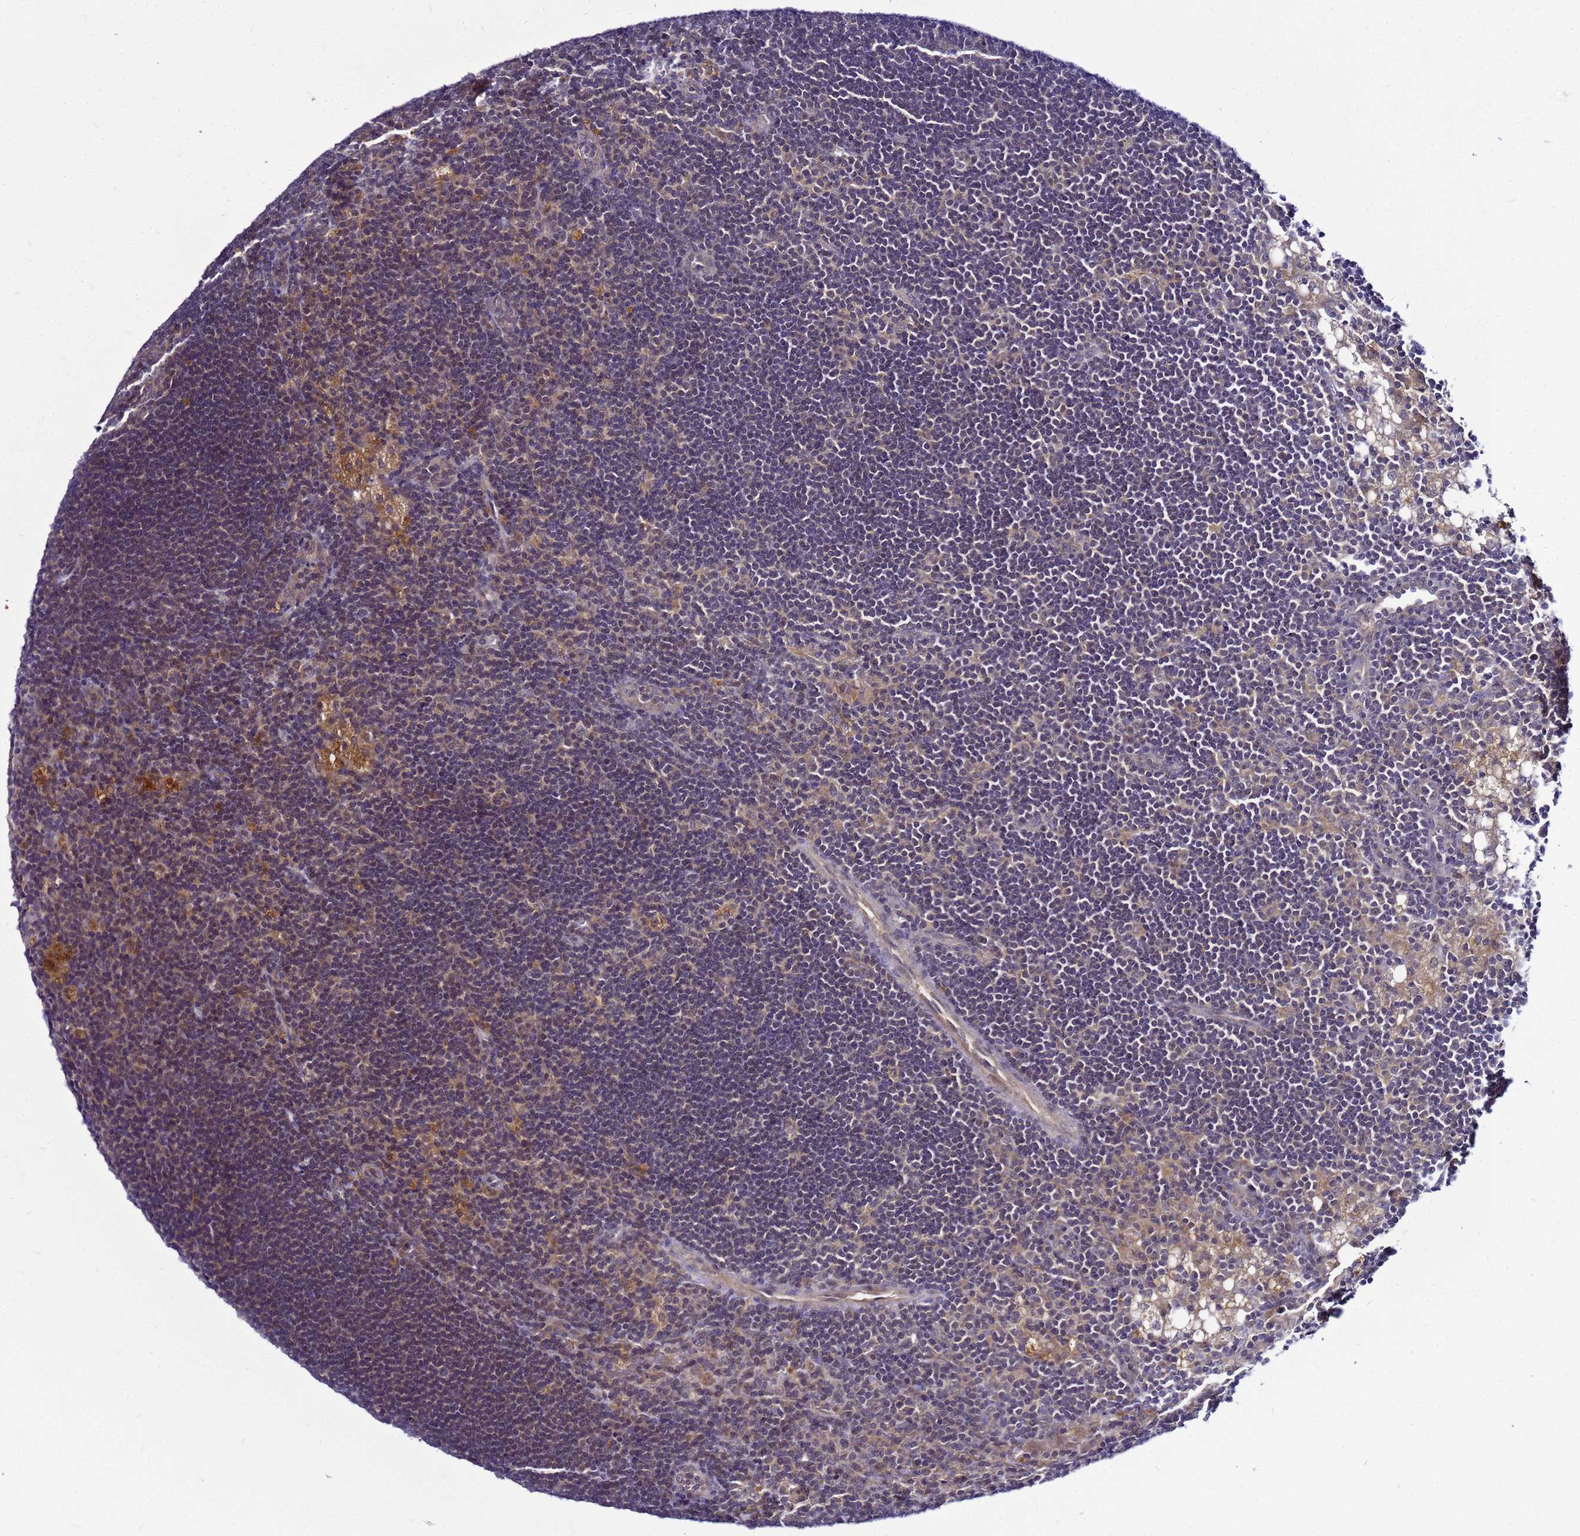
{"staining": {"intensity": "negative", "quantity": "none", "location": "none"}, "tissue": "lymph node", "cell_type": "Germinal center cells", "image_type": "normal", "snomed": [{"axis": "morphology", "description": "Normal tissue, NOS"}, {"axis": "topography", "description": "Lymph node"}], "caption": "The image demonstrates no significant positivity in germinal center cells of lymph node.", "gene": "SAT1", "patient": {"sex": "male", "age": 24}}